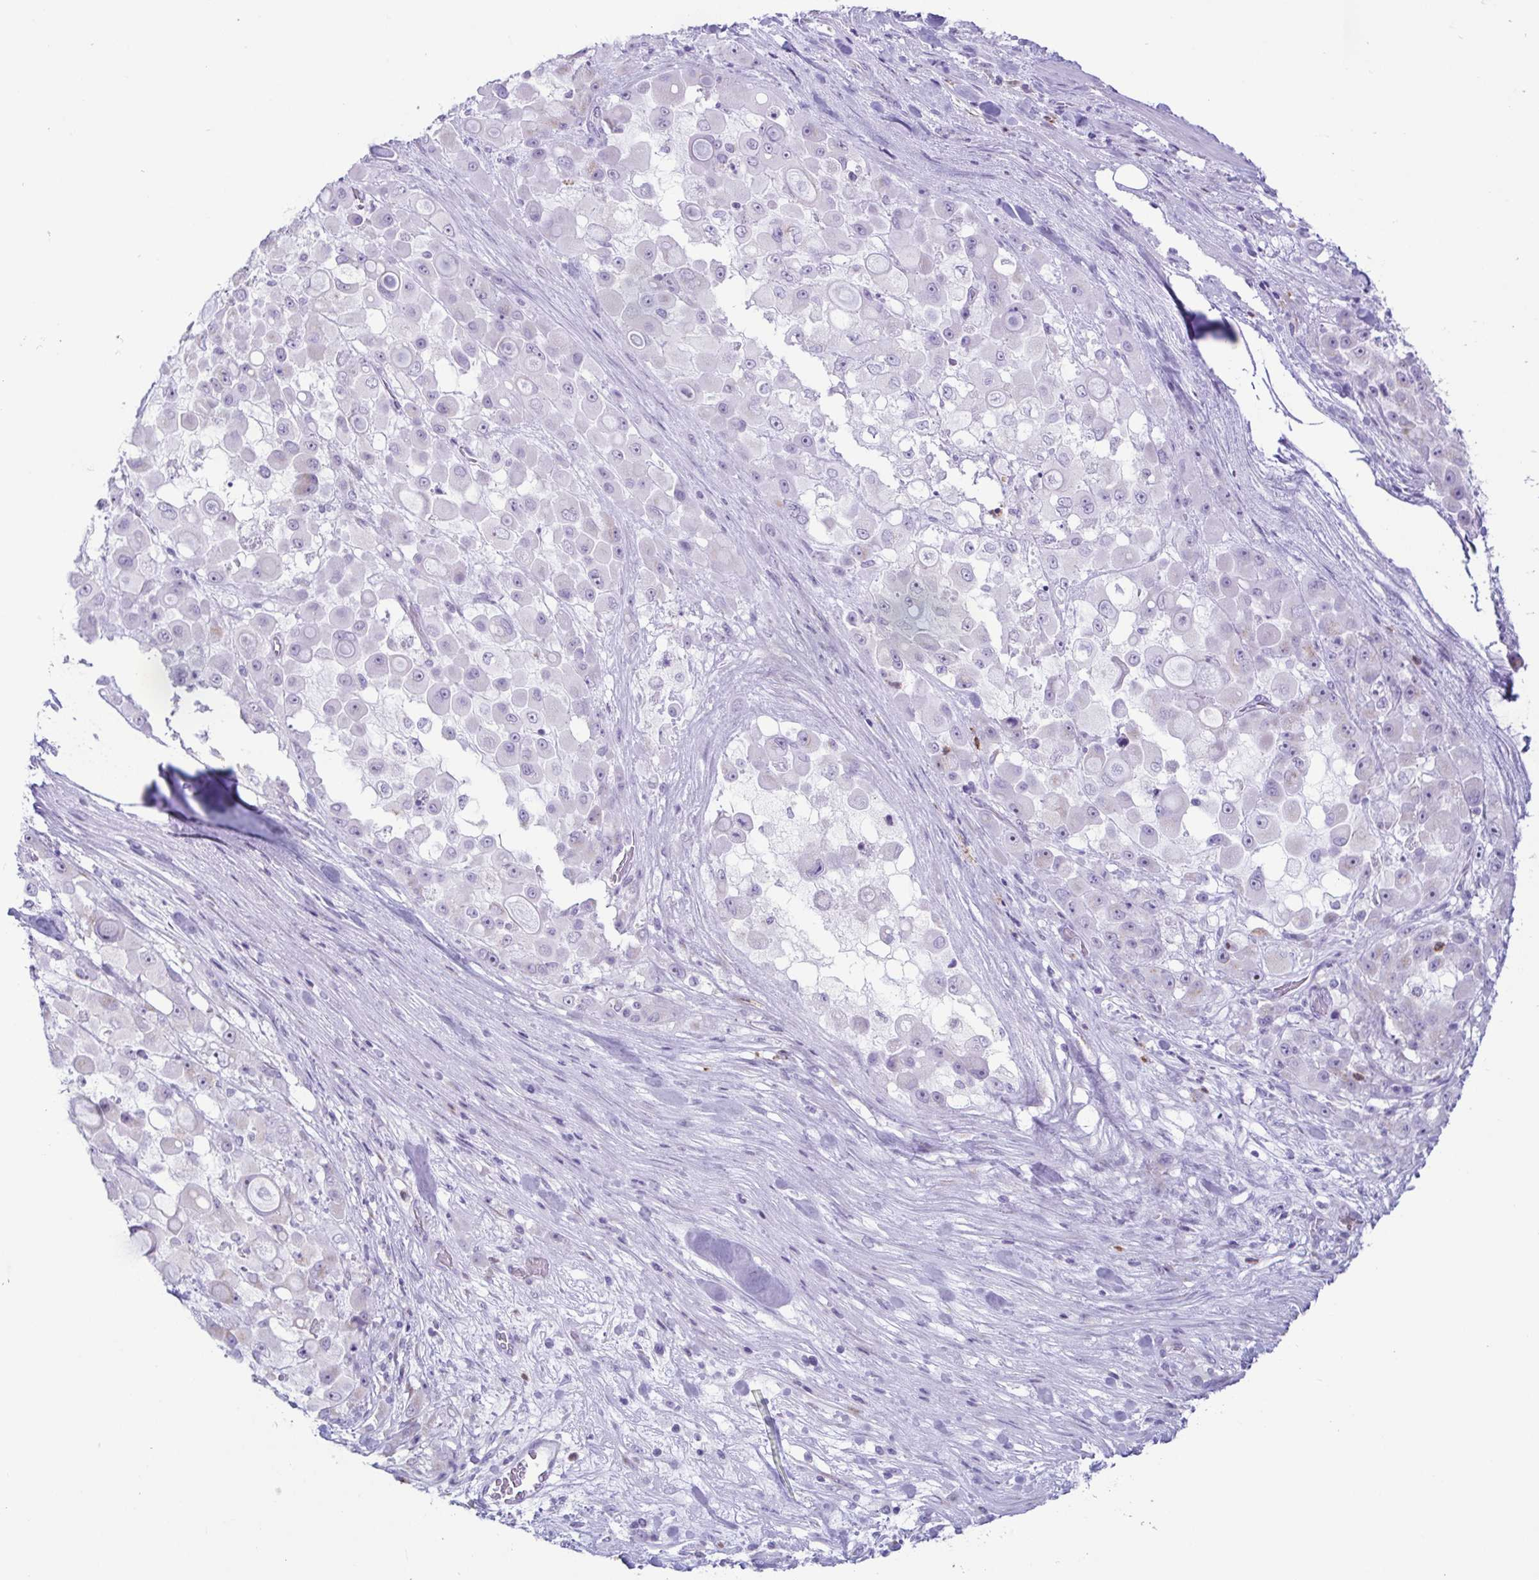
{"staining": {"intensity": "negative", "quantity": "none", "location": "none"}, "tissue": "stomach cancer", "cell_type": "Tumor cells", "image_type": "cancer", "snomed": [{"axis": "morphology", "description": "Adenocarcinoma, NOS"}, {"axis": "topography", "description": "Stomach"}], "caption": "DAB (3,3'-diaminobenzidine) immunohistochemical staining of stomach adenocarcinoma reveals no significant positivity in tumor cells.", "gene": "AZU1", "patient": {"sex": "female", "age": 76}}